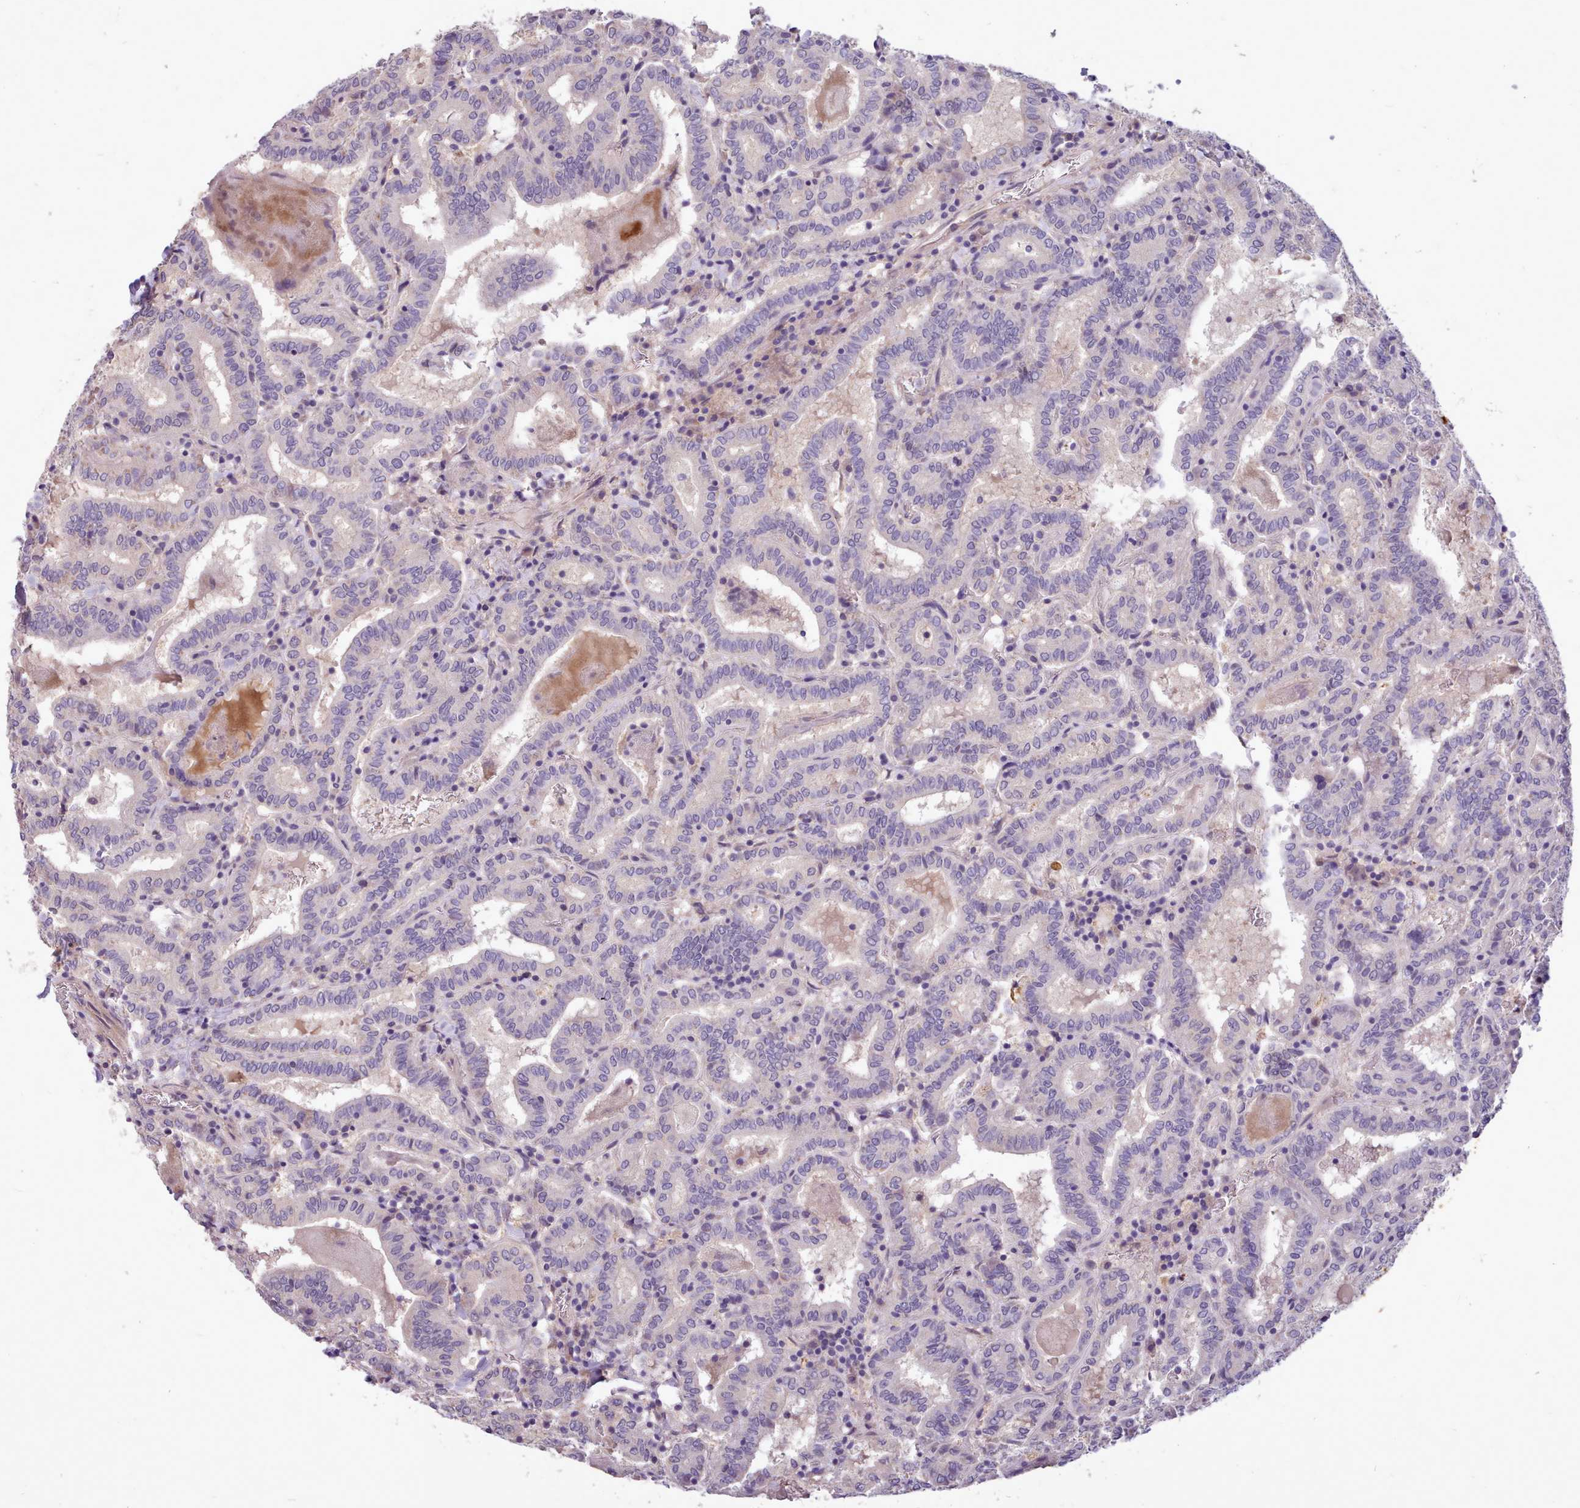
{"staining": {"intensity": "negative", "quantity": "none", "location": "none"}, "tissue": "thyroid cancer", "cell_type": "Tumor cells", "image_type": "cancer", "snomed": [{"axis": "morphology", "description": "Papillary adenocarcinoma, NOS"}, {"axis": "topography", "description": "Thyroid gland"}], "caption": "DAB (3,3'-diaminobenzidine) immunohistochemical staining of human thyroid cancer (papillary adenocarcinoma) exhibits no significant staining in tumor cells.", "gene": "ZNF607", "patient": {"sex": "female", "age": 72}}